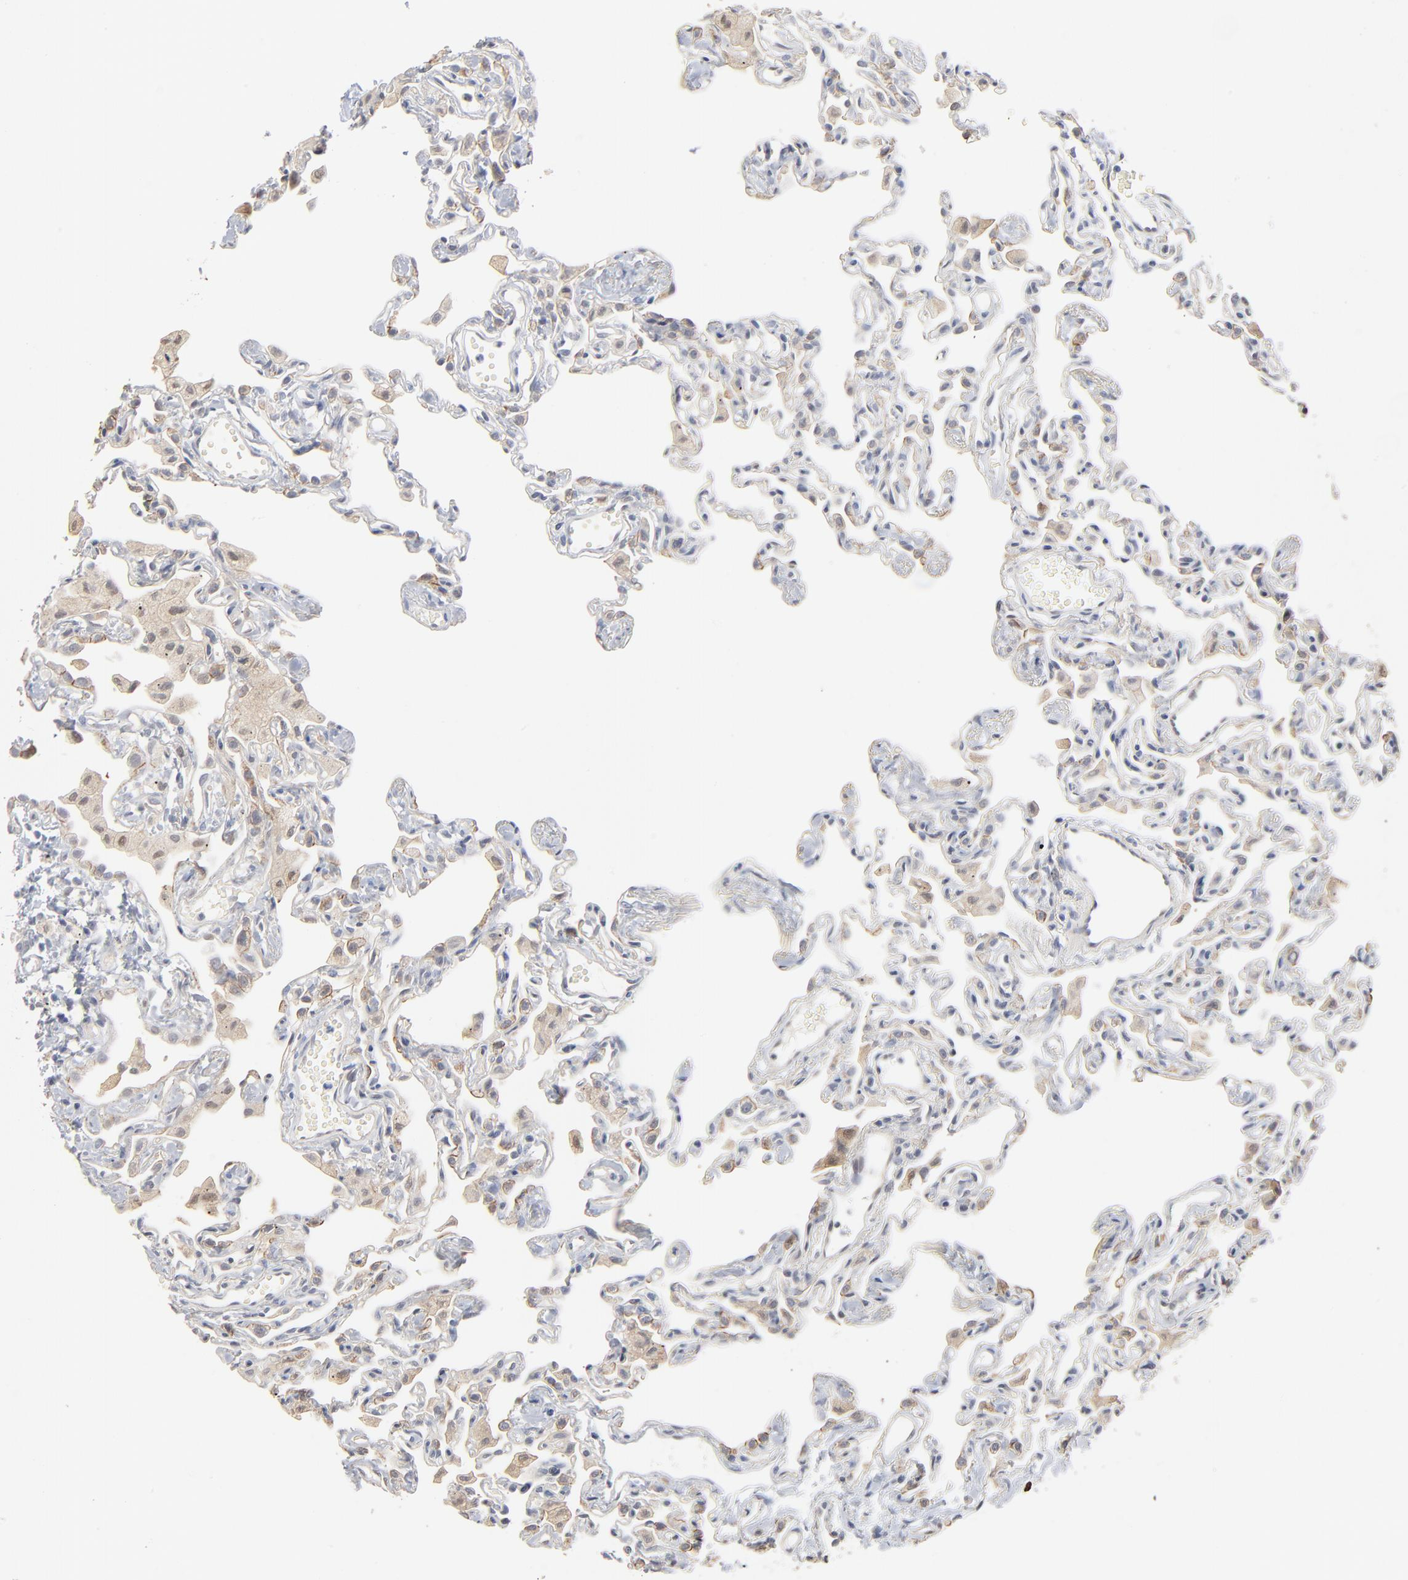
{"staining": {"intensity": "weak", "quantity": "25%-75%", "location": "cytoplasmic/membranous"}, "tissue": "lung", "cell_type": "Alveolar cells", "image_type": "normal", "snomed": [{"axis": "morphology", "description": "Normal tissue, NOS"}, {"axis": "topography", "description": "Lung"}], "caption": "This histopathology image shows IHC staining of unremarkable lung, with low weak cytoplasmic/membranous positivity in approximately 25%-75% of alveolar cells.", "gene": "EPCAM", "patient": {"sex": "female", "age": 49}}